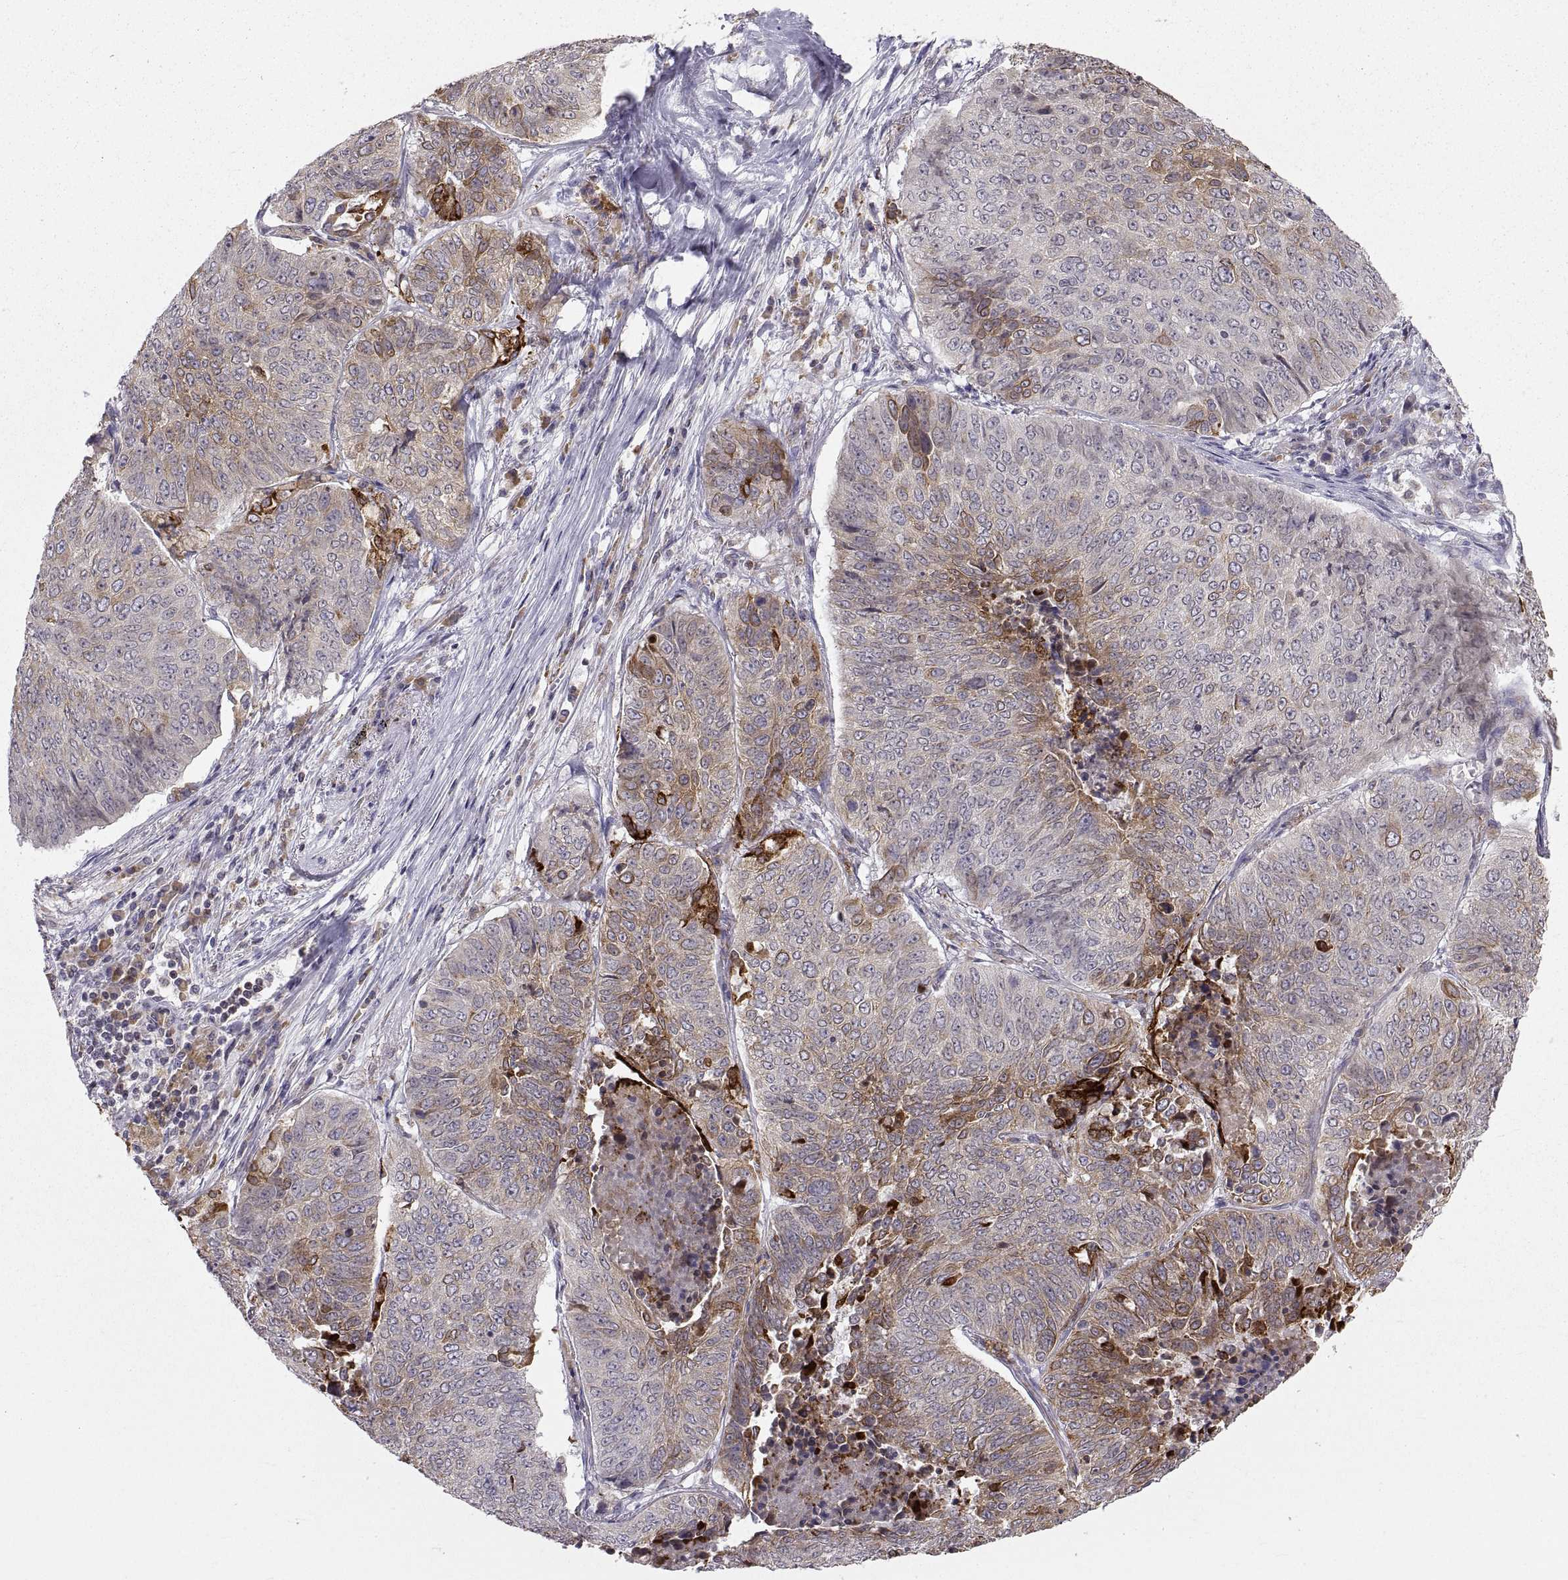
{"staining": {"intensity": "strong", "quantity": "<25%", "location": "cytoplasmic/membranous"}, "tissue": "lung cancer", "cell_type": "Tumor cells", "image_type": "cancer", "snomed": [{"axis": "morphology", "description": "Normal tissue, NOS"}, {"axis": "morphology", "description": "Squamous cell carcinoma, NOS"}, {"axis": "topography", "description": "Bronchus"}, {"axis": "topography", "description": "Lung"}], "caption": "Lung squamous cell carcinoma was stained to show a protein in brown. There is medium levels of strong cytoplasmic/membranous staining in approximately <25% of tumor cells.", "gene": "ERO1A", "patient": {"sex": "male", "age": 64}}